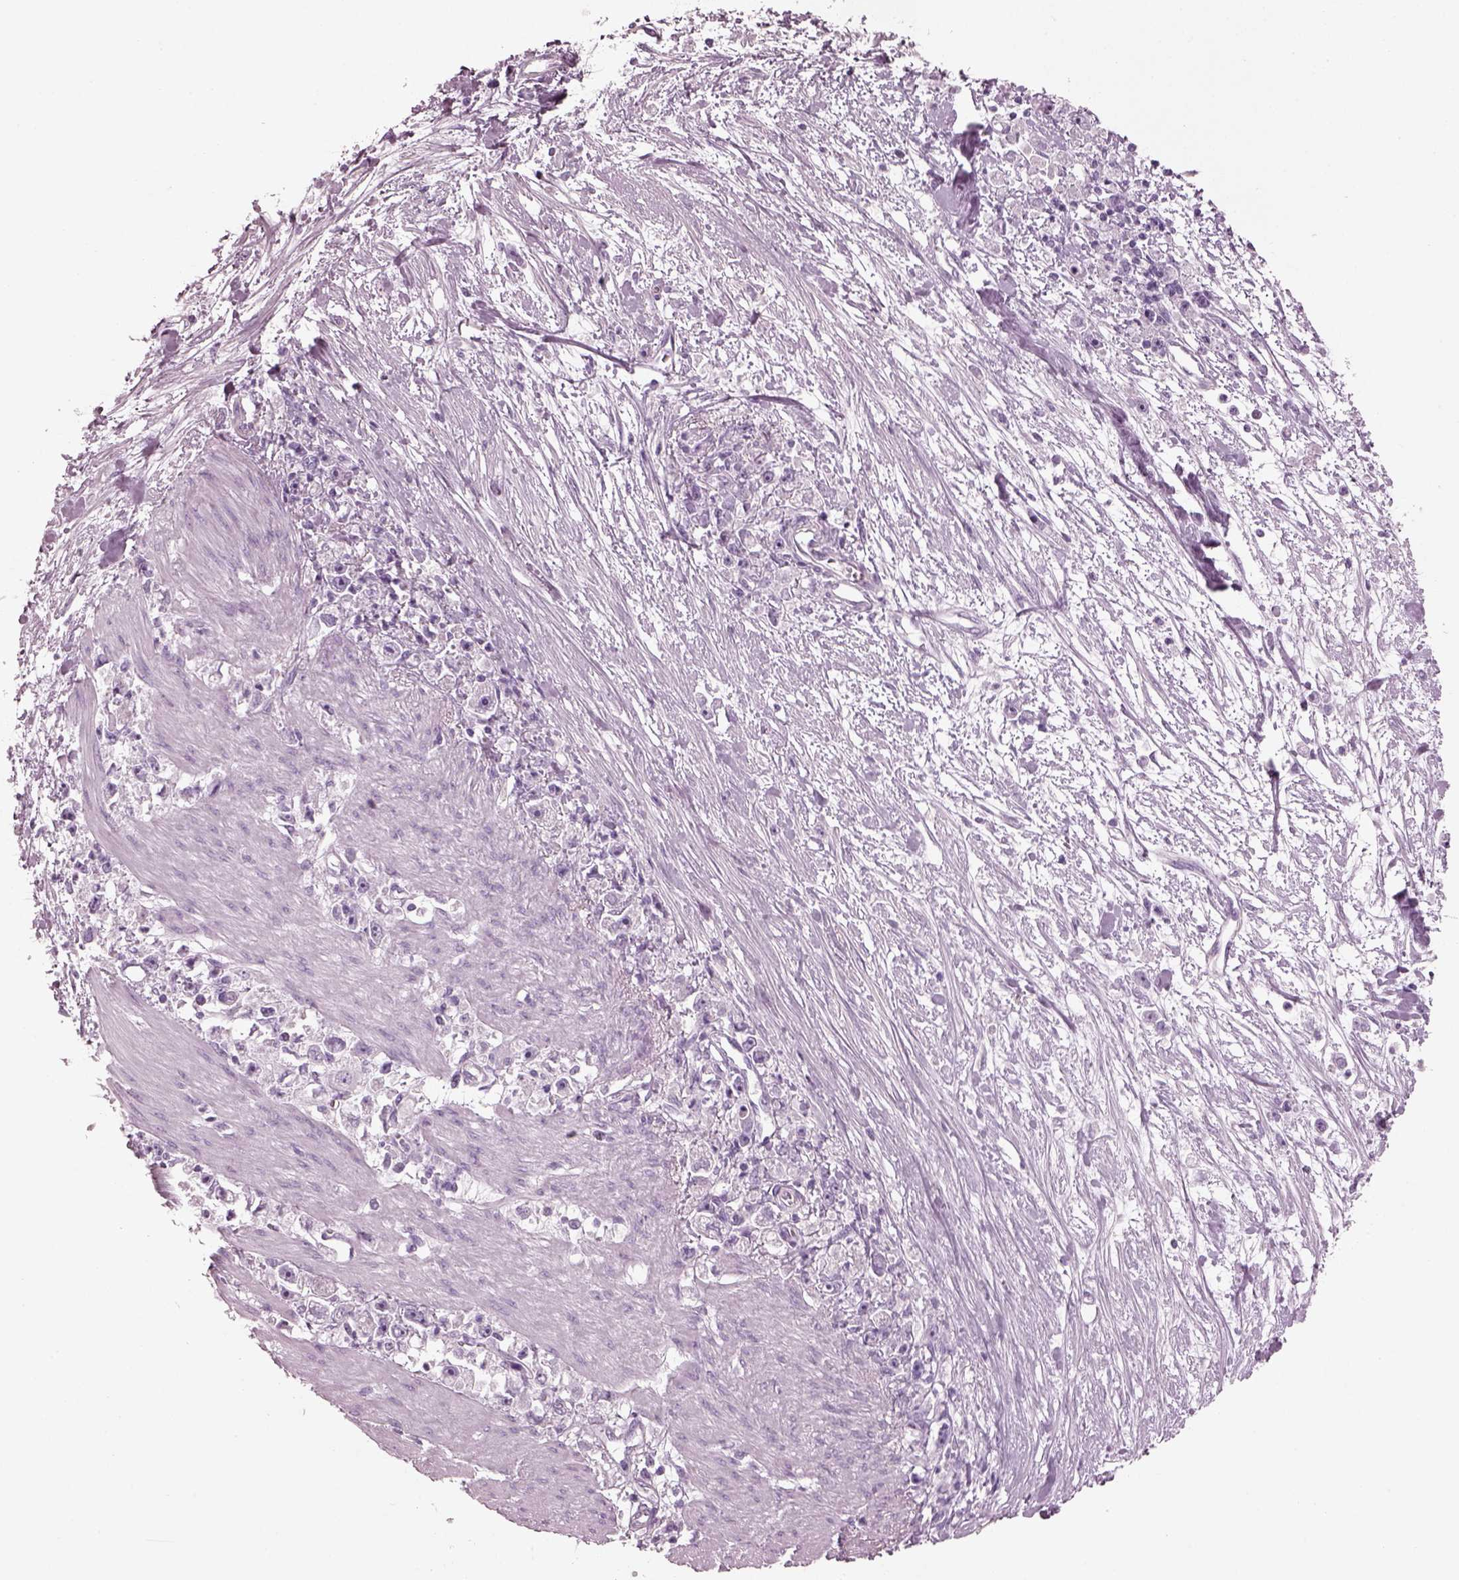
{"staining": {"intensity": "negative", "quantity": "none", "location": "none"}, "tissue": "stomach cancer", "cell_type": "Tumor cells", "image_type": "cancer", "snomed": [{"axis": "morphology", "description": "Adenocarcinoma, NOS"}, {"axis": "topography", "description": "Stomach"}], "caption": "Adenocarcinoma (stomach) was stained to show a protein in brown. There is no significant expression in tumor cells. (IHC, brightfield microscopy, high magnification).", "gene": "PDC", "patient": {"sex": "female", "age": 59}}